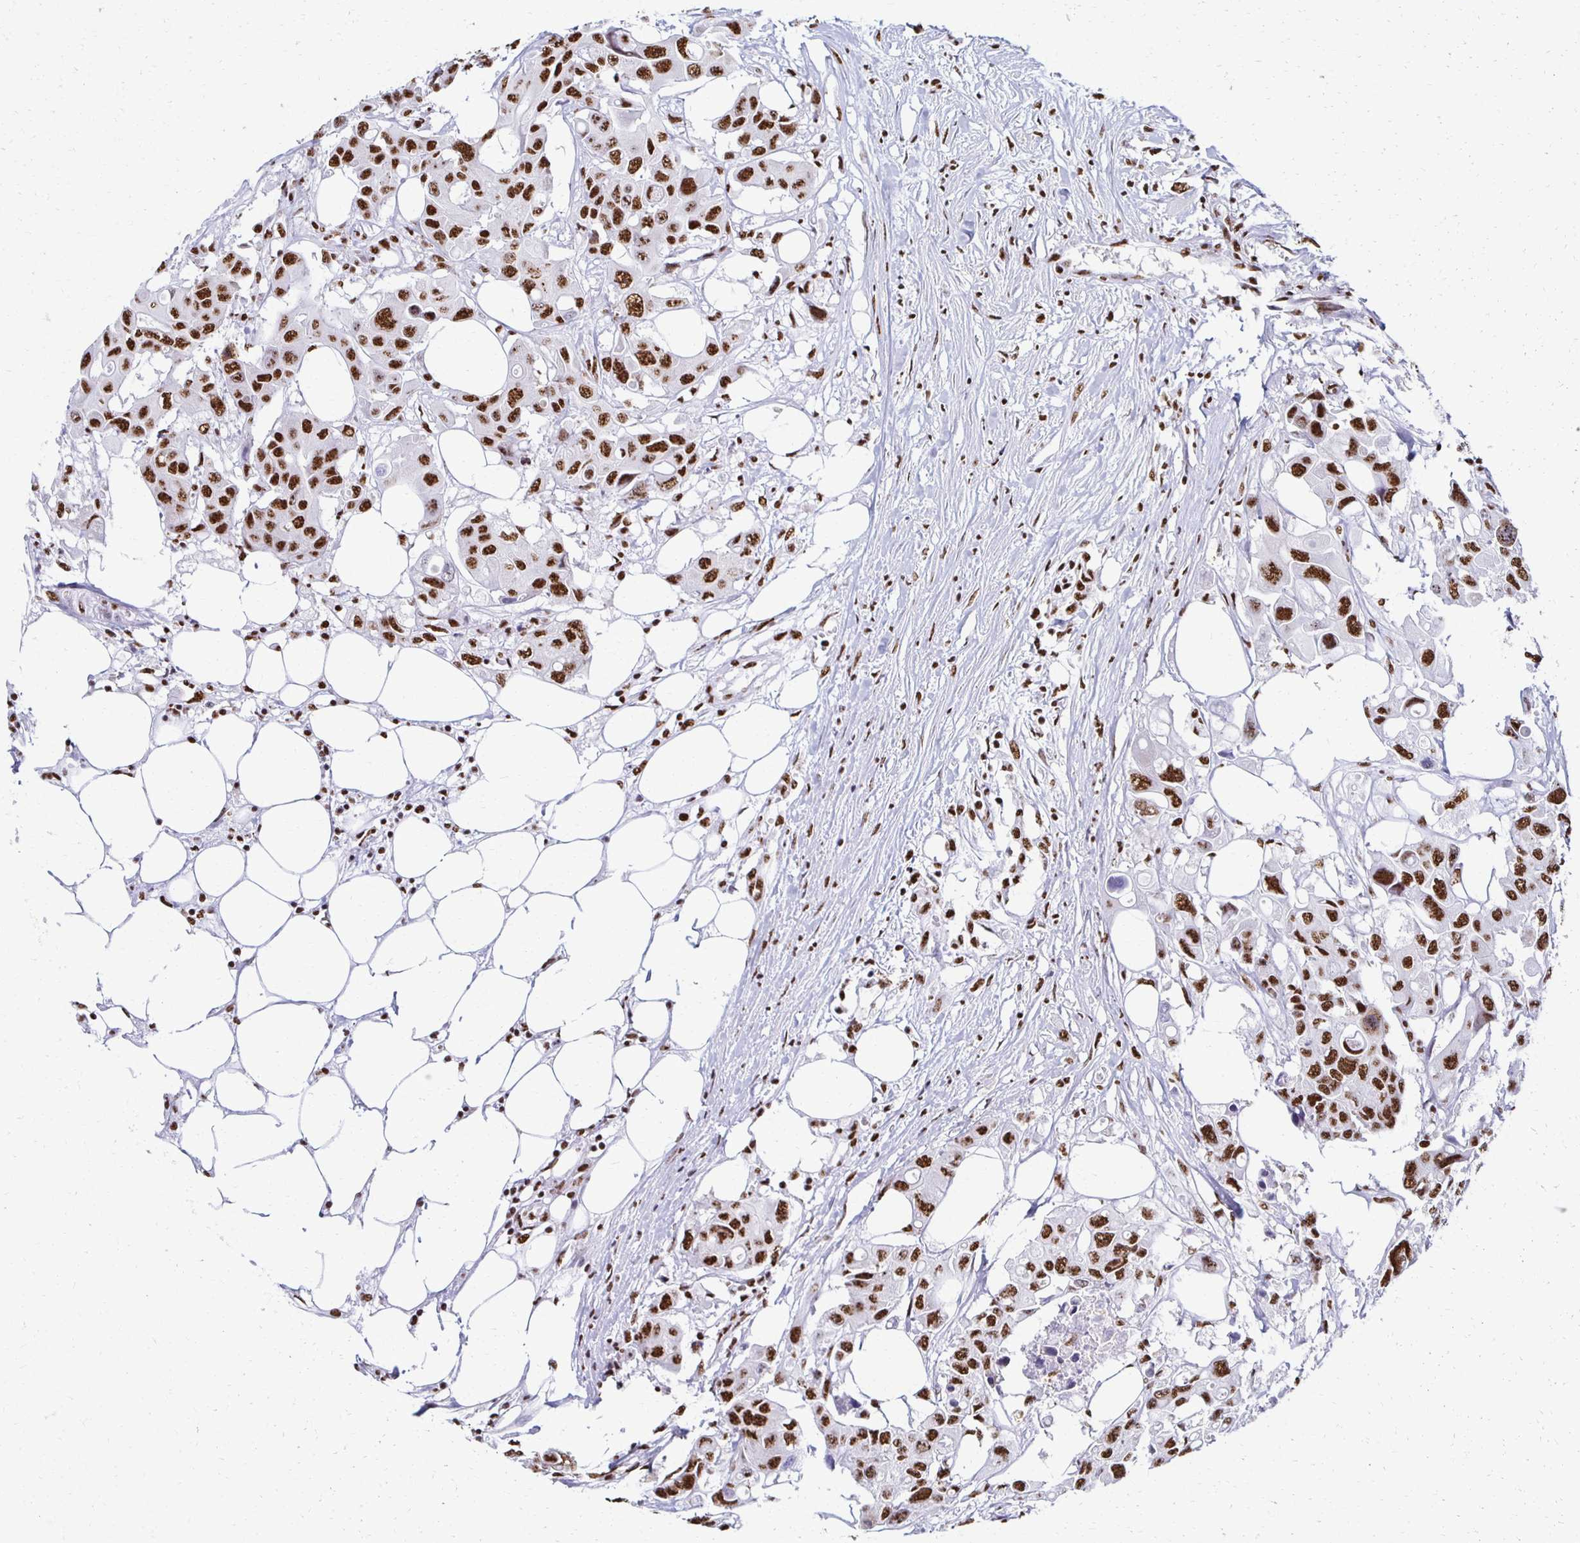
{"staining": {"intensity": "strong", "quantity": ">75%", "location": "nuclear"}, "tissue": "colorectal cancer", "cell_type": "Tumor cells", "image_type": "cancer", "snomed": [{"axis": "morphology", "description": "Adenocarcinoma, NOS"}, {"axis": "topography", "description": "Colon"}], "caption": "Immunohistochemical staining of colorectal cancer exhibits high levels of strong nuclear protein expression in approximately >75% of tumor cells.", "gene": "NONO", "patient": {"sex": "male", "age": 77}}